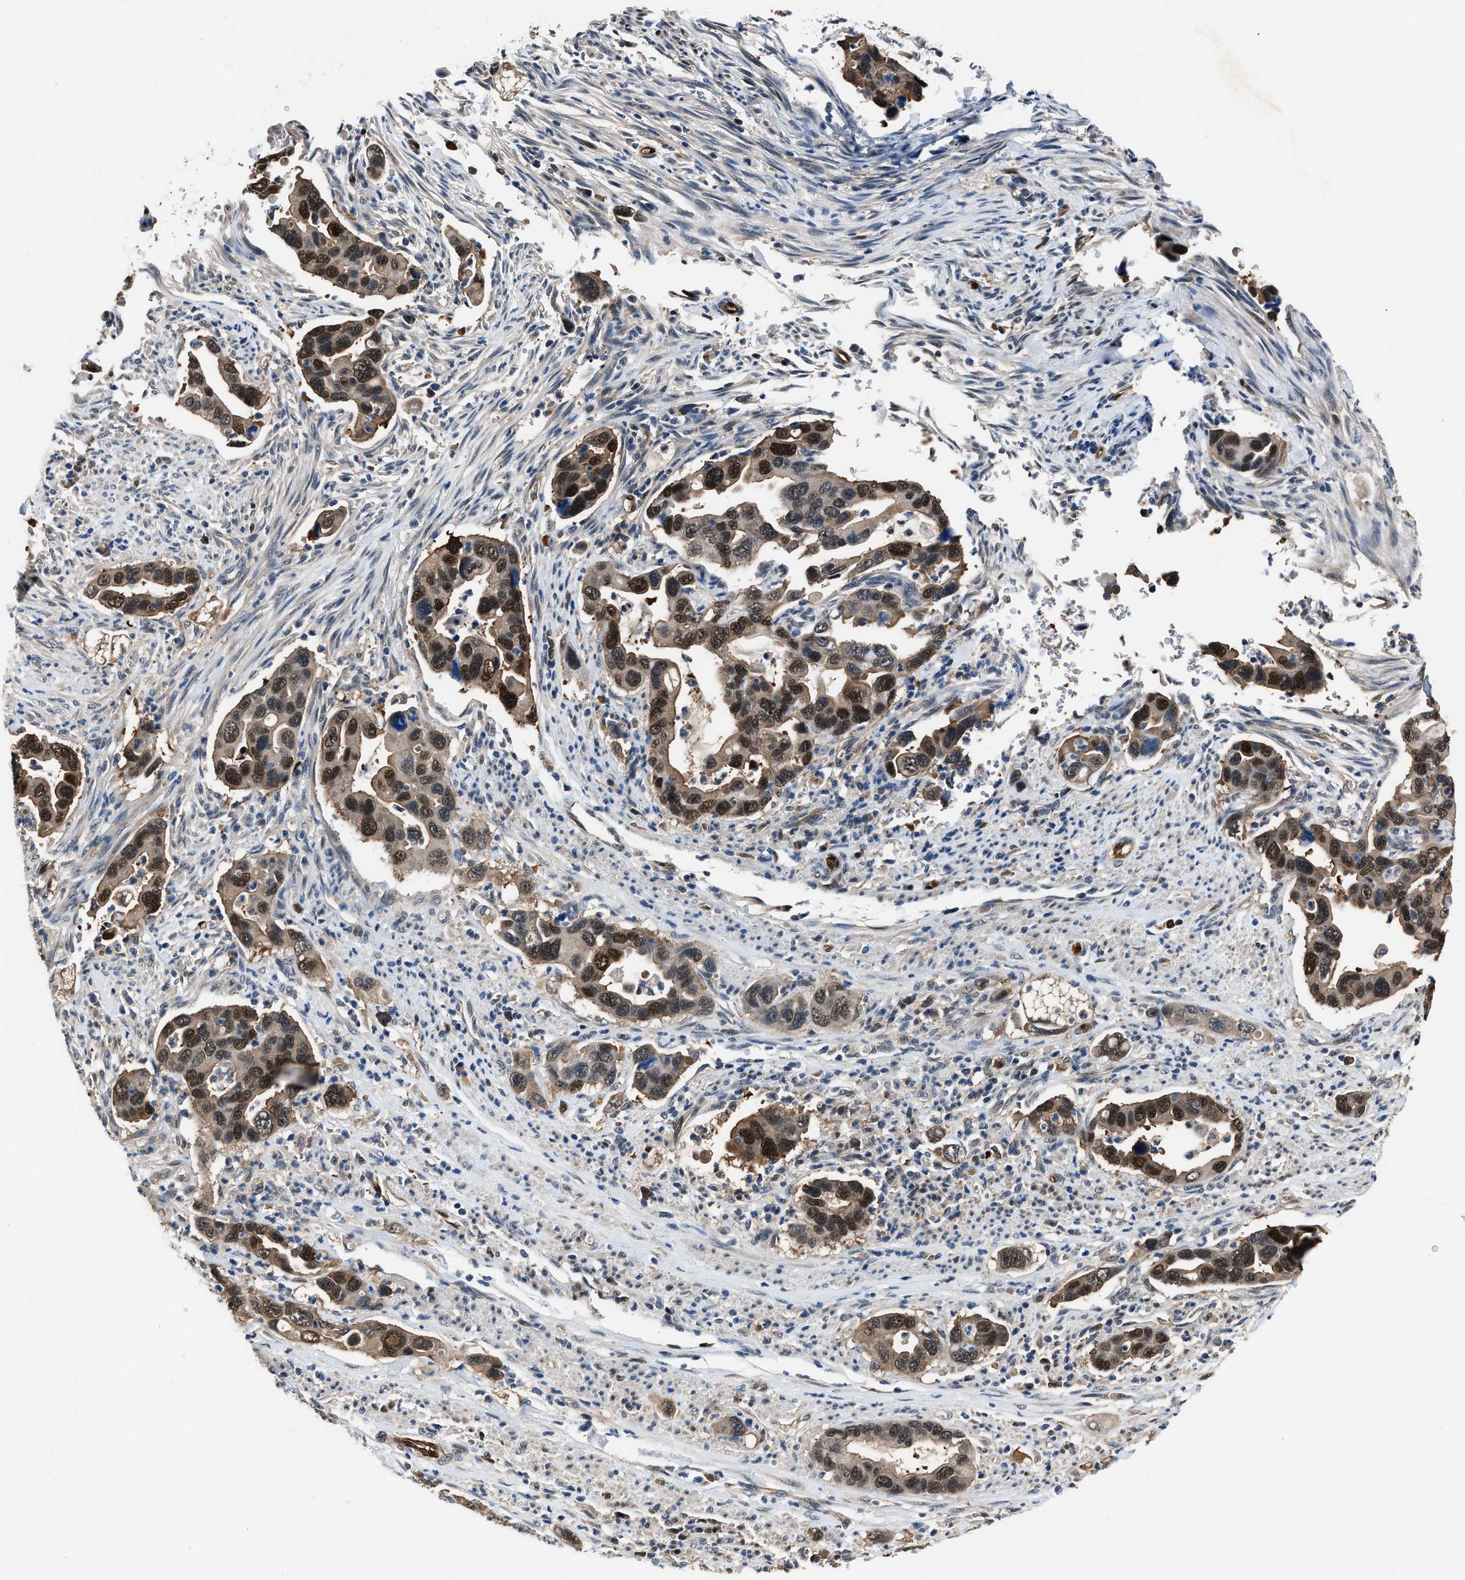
{"staining": {"intensity": "strong", "quantity": "<25%", "location": "cytoplasmic/membranous,nuclear"}, "tissue": "pancreatic cancer", "cell_type": "Tumor cells", "image_type": "cancer", "snomed": [{"axis": "morphology", "description": "Adenocarcinoma, NOS"}, {"axis": "topography", "description": "Pancreas"}], "caption": "Pancreatic cancer (adenocarcinoma) stained with a protein marker shows strong staining in tumor cells.", "gene": "PPA1", "patient": {"sex": "female", "age": 70}}